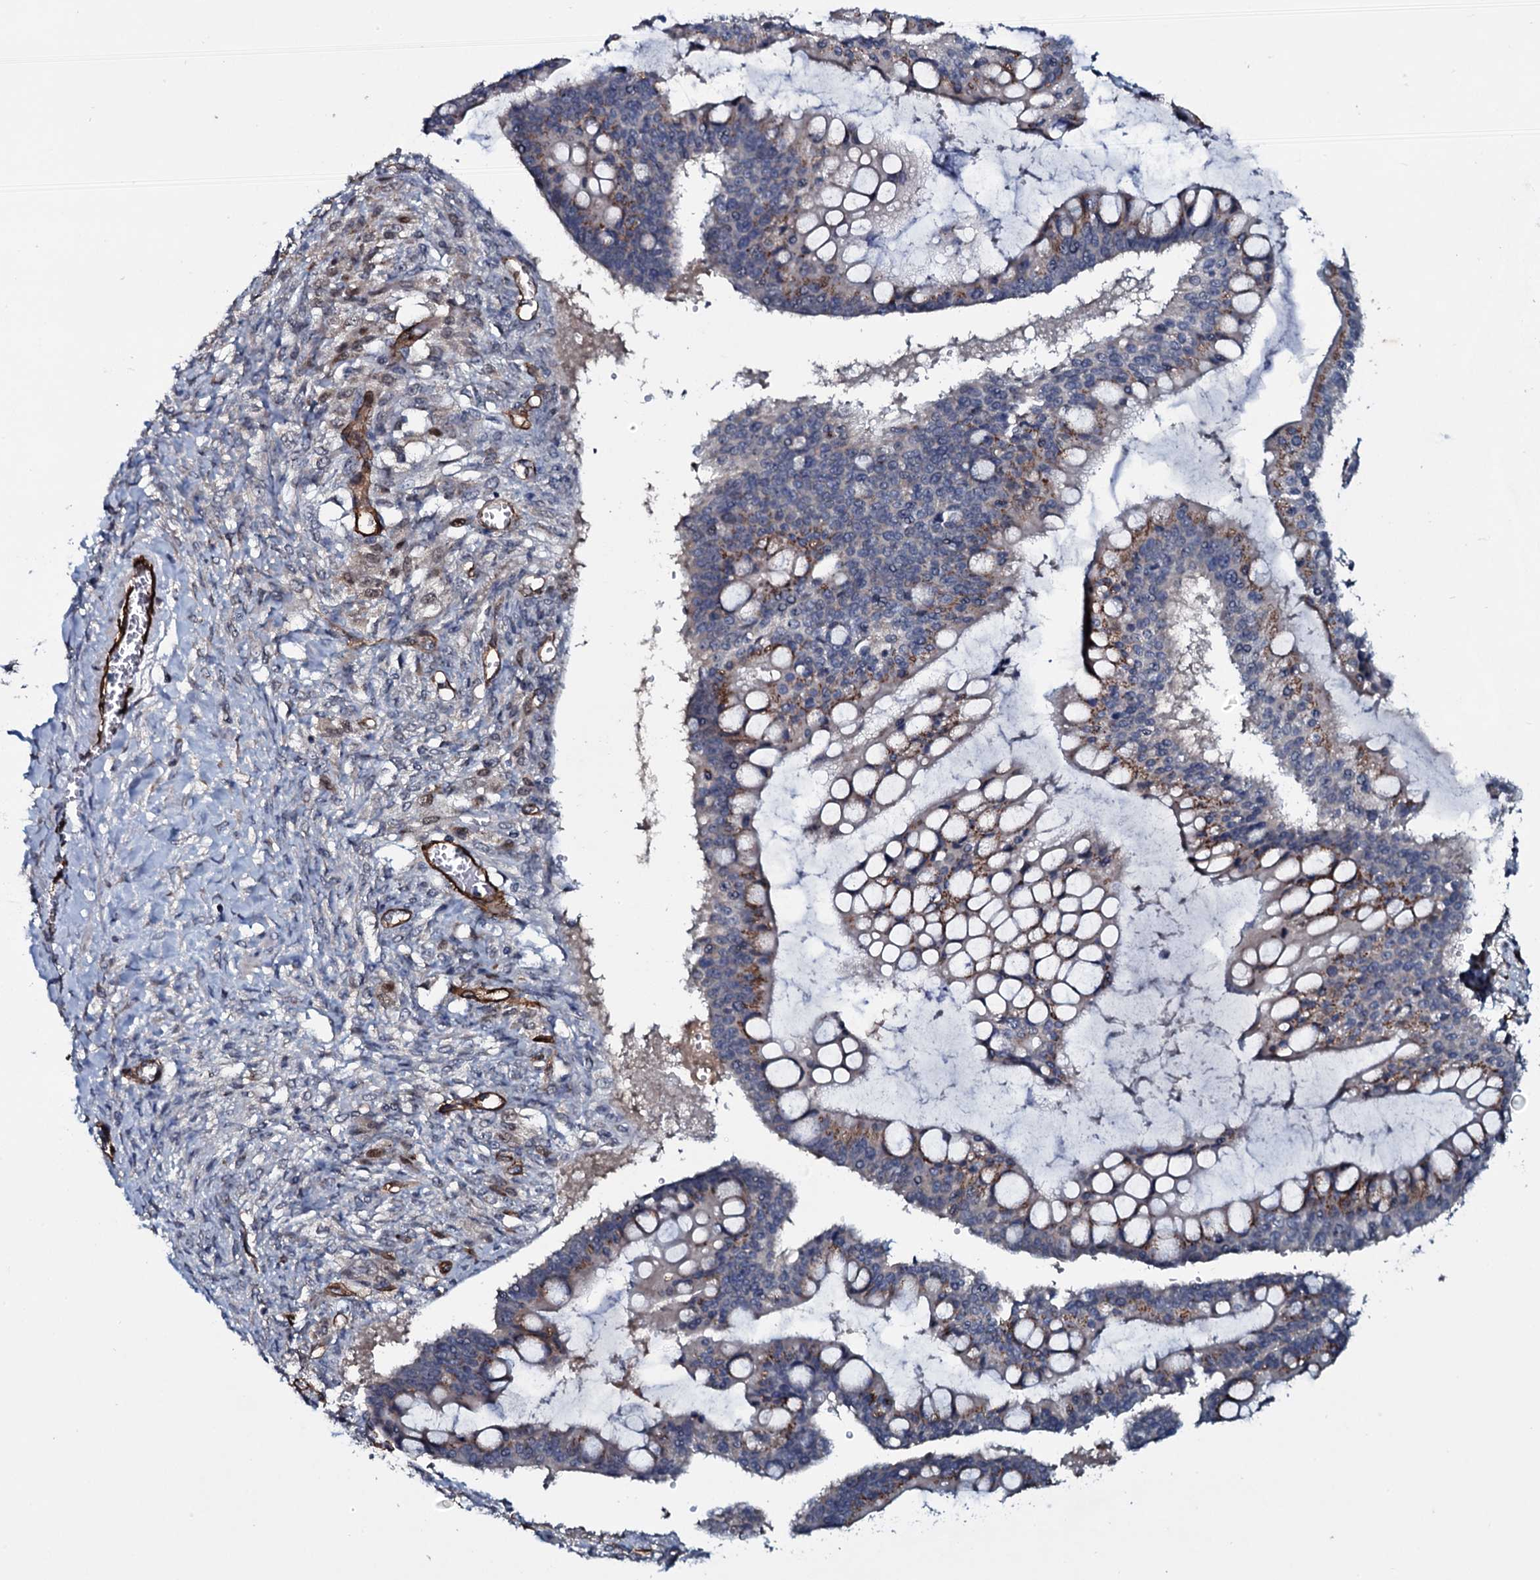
{"staining": {"intensity": "moderate", "quantity": "25%-75%", "location": "cytoplasmic/membranous"}, "tissue": "ovarian cancer", "cell_type": "Tumor cells", "image_type": "cancer", "snomed": [{"axis": "morphology", "description": "Cystadenocarcinoma, mucinous, NOS"}, {"axis": "topography", "description": "Ovary"}], "caption": "DAB (3,3'-diaminobenzidine) immunohistochemical staining of human ovarian cancer demonstrates moderate cytoplasmic/membranous protein expression in approximately 25%-75% of tumor cells.", "gene": "CLEC14A", "patient": {"sex": "female", "age": 73}}